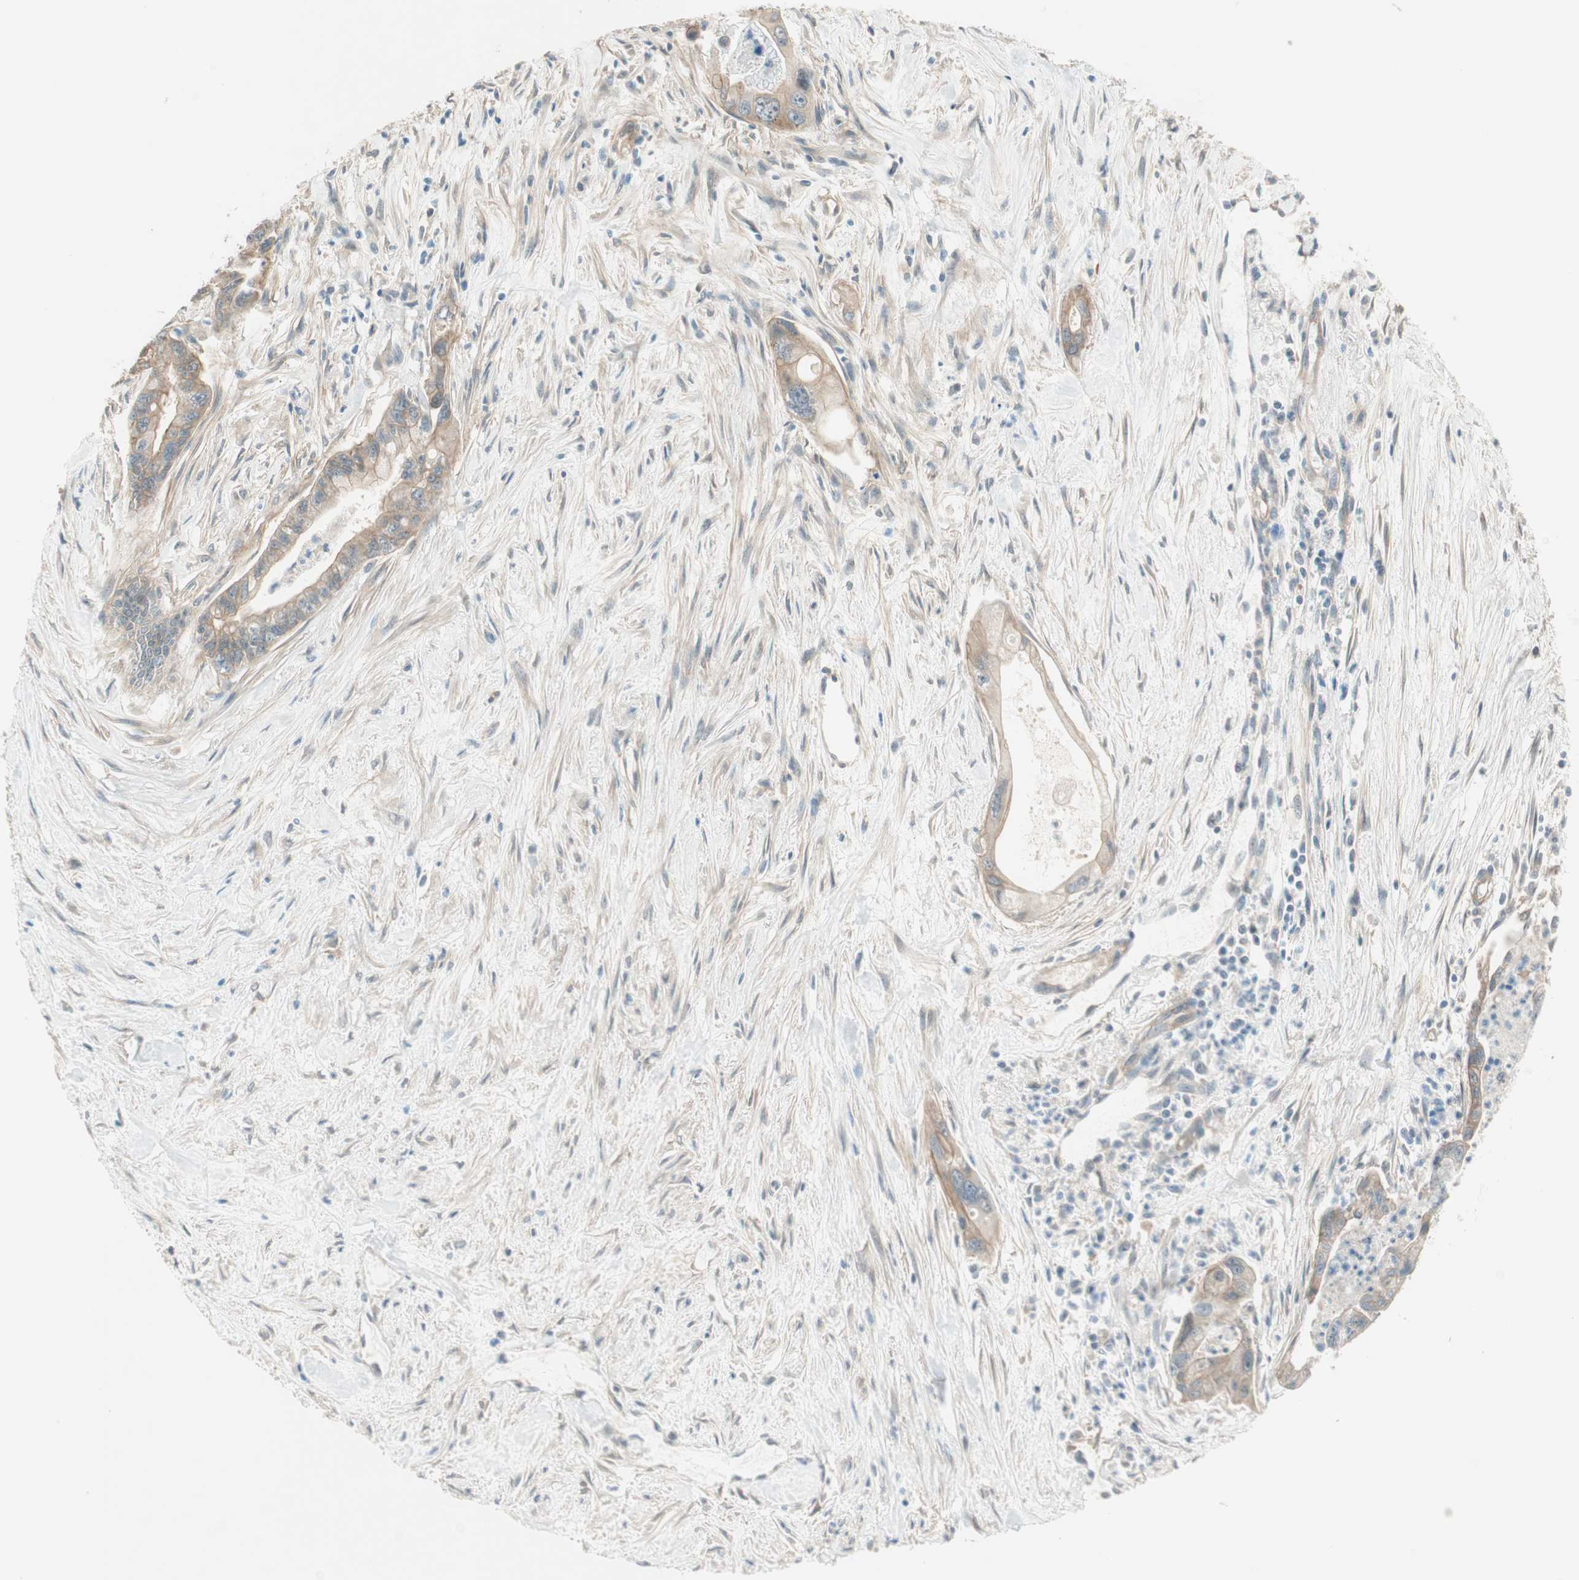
{"staining": {"intensity": "moderate", "quantity": ">75%", "location": "cytoplasmic/membranous"}, "tissue": "pancreatic cancer", "cell_type": "Tumor cells", "image_type": "cancer", "snomed": [{"axis": "morphology", "description": "Adenocarcinoma, NOS"}, {"axis": "topography", "description": "Pancreas"}], "caption": "Adenocarcinoma (pancreatic) stained for a protein (brown) shows moderate cytoplasmic/membranous positive positivity in approximately >75% of tumor cells.", "gene": "PSMD8", "patient": {"sex": "male", "age": 70}}